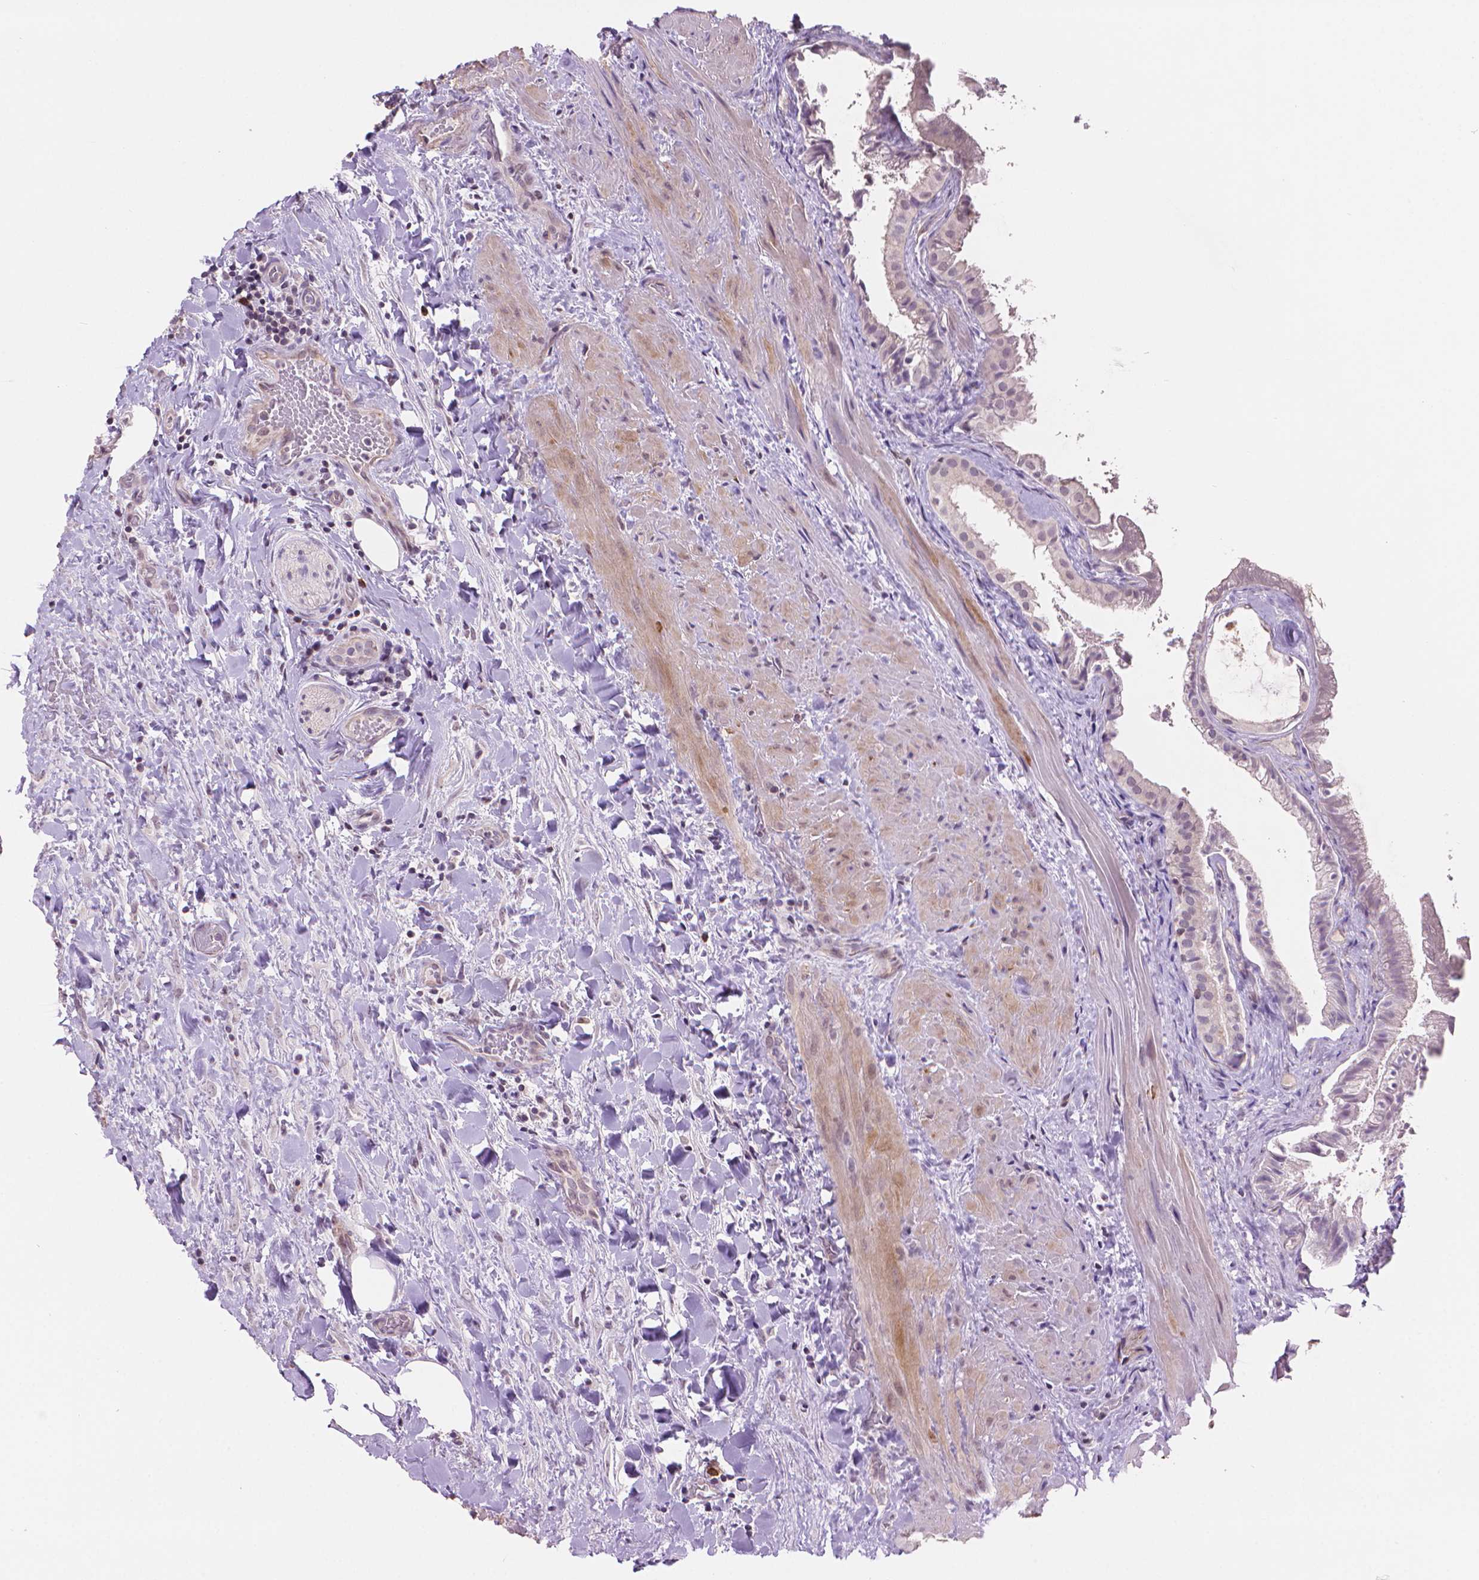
{"staining": {"intensity": "weak", "quantity": "<25%", "location": "cytoplasmic/membranous"}, "tissue": "gallbladder", "cell_type": "Glandular cells", "image_type": "normal", "snomed": [{"axis": "morphology", "description": "Normal tissue, NOS"}, {"axis": "topography", "description": "Gallbladder"}], "caption": "An immunohistochemistry photomicrograph of normal gallbladder is shown. There is no staining in glandular cells of gallbladder. Brightfield microscopy of immunohistochemistry stained with DAB (3,3'-diaminobenzidine) (brown) and hematoxylin (blue), captured at high magnification.", "gene": "TMEM184A", "patient": {"sex": "male", "age": 70}}